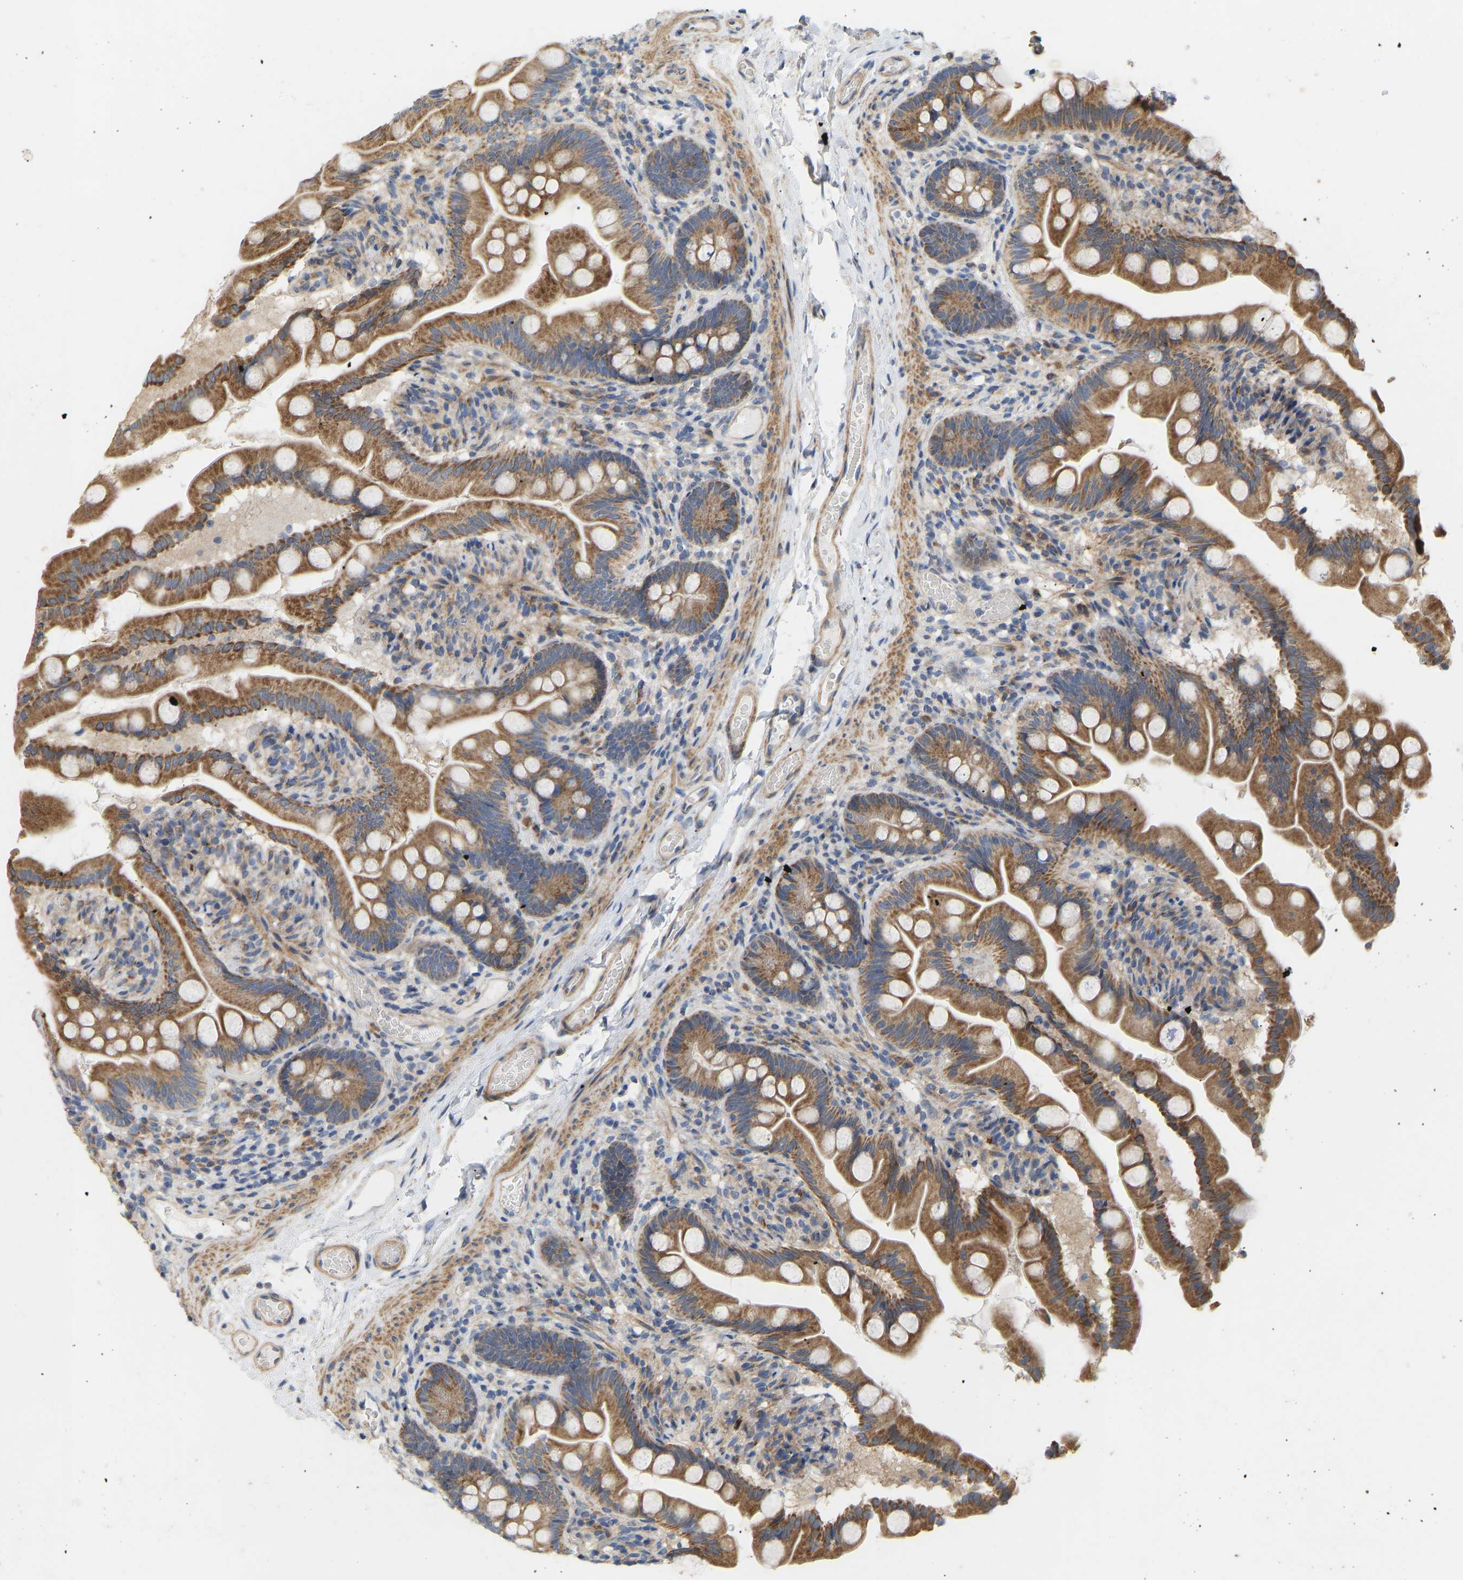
{"staining": {"intensity": "moderate", "quantity": ">75%", "location": "cytoplasmic/membranous"}, "tissue": "small intestine", "cell_type": "Glandular cells", "image_type": "normal", "snomed": [{"axis": "morphology", "description": "Normal tissue, NOS"}, {"axis": "topography", "description": "Small intestine"}], "caption": "Protein analysis of unremarkable small intestine demonstrates moderate cytoplasmic/membranous expression in approximately >75% of glandular cells.", "gene": "HACD2", "patient": {"sex": "female", "age": 56}}